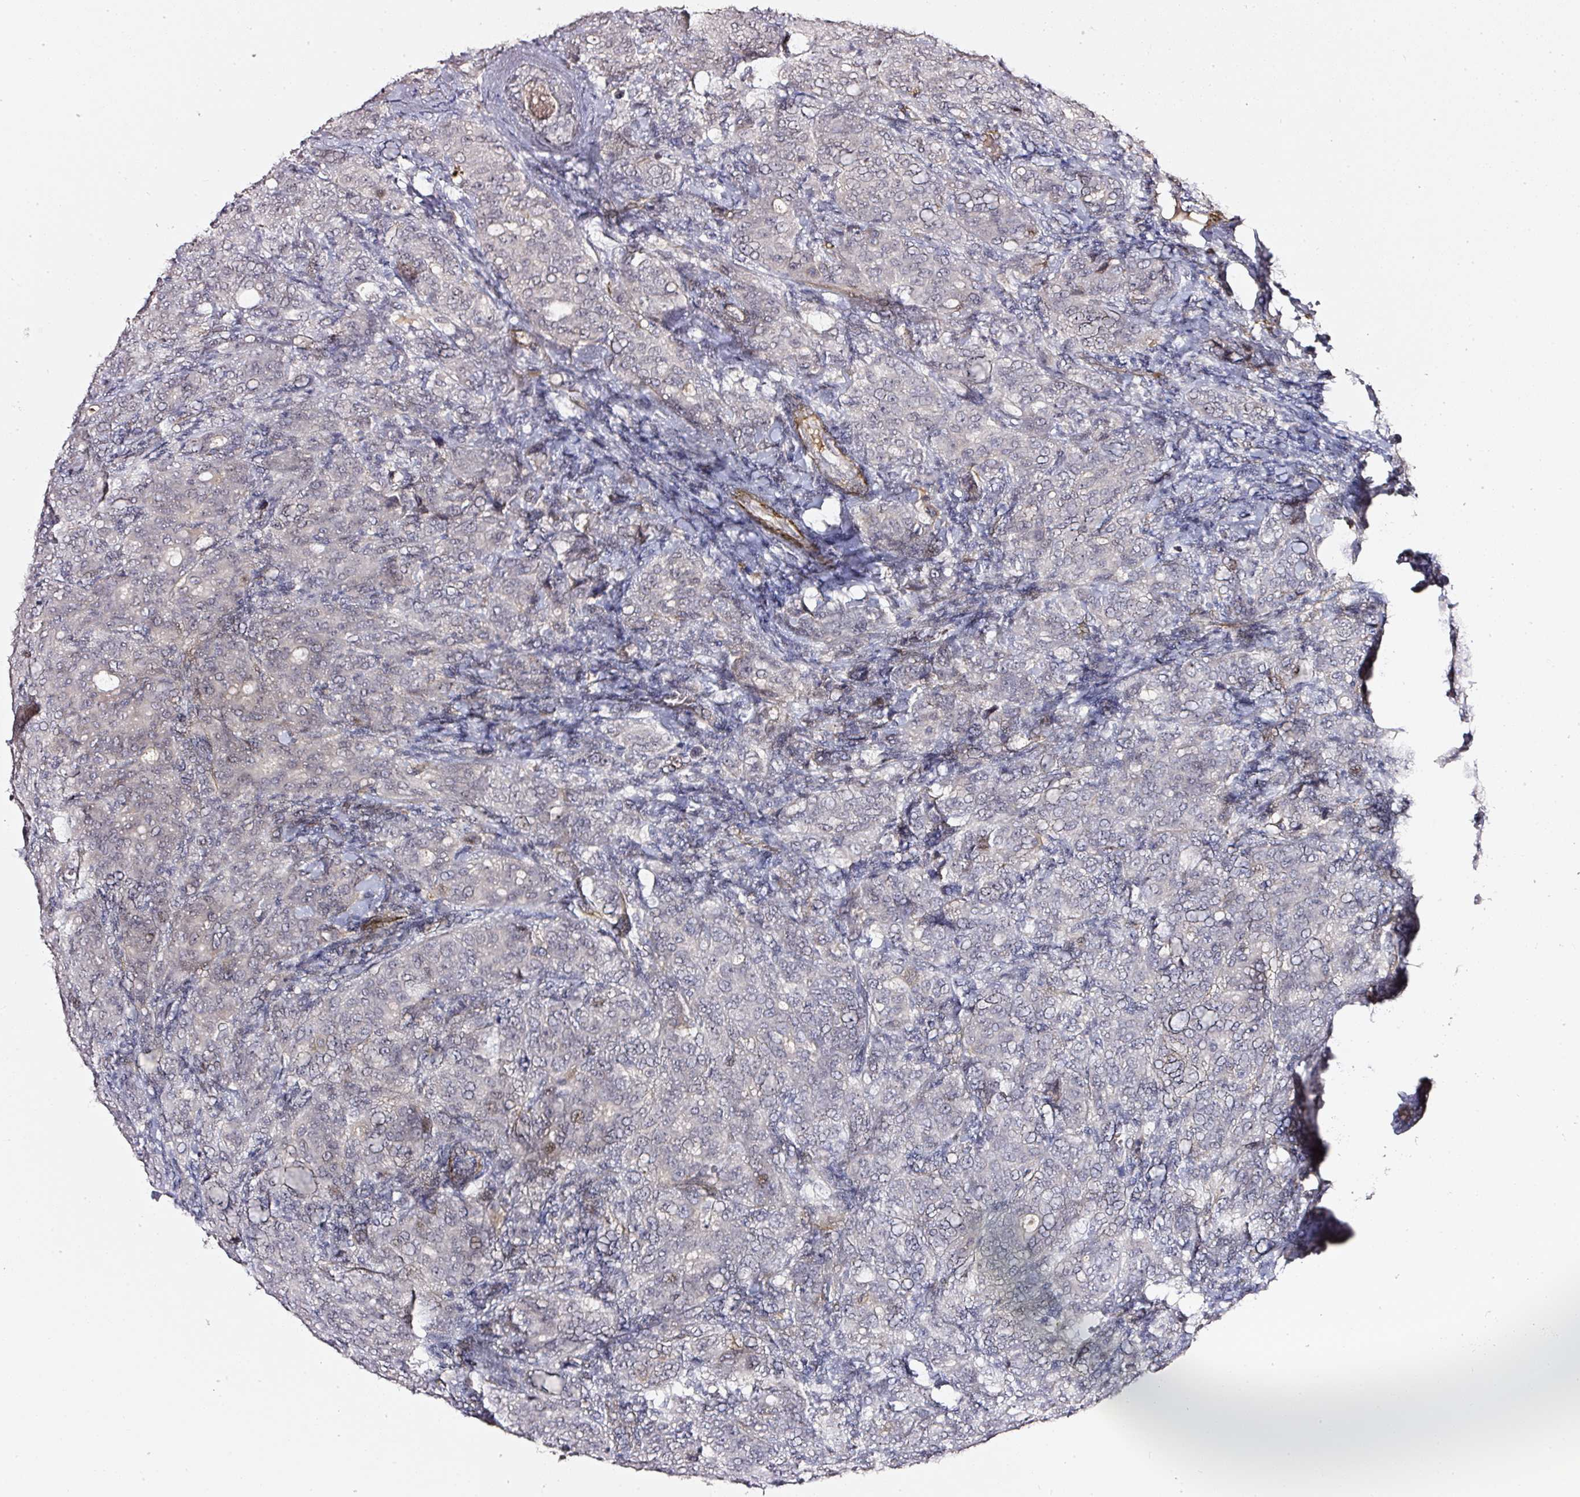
{"staining": {"intensity": "negative", "quantity": "none", "location": "none"}, "tissue": "breast cancer", "cell_type": "Tumor cells", "image_type": "cancer", "snomed": [{"axis": "morphology", "description": "Duct carcinoma"}, {"axis": "topography", "description": "Breast"}], "caption": "Immunohistochemistry photomicrograph of human breast cancer stained for a protein (brown), which demonstrates no staining in tumor cells.", "gene": "TOGARAM1", "patient": {"sex": "female", "age": 43}}